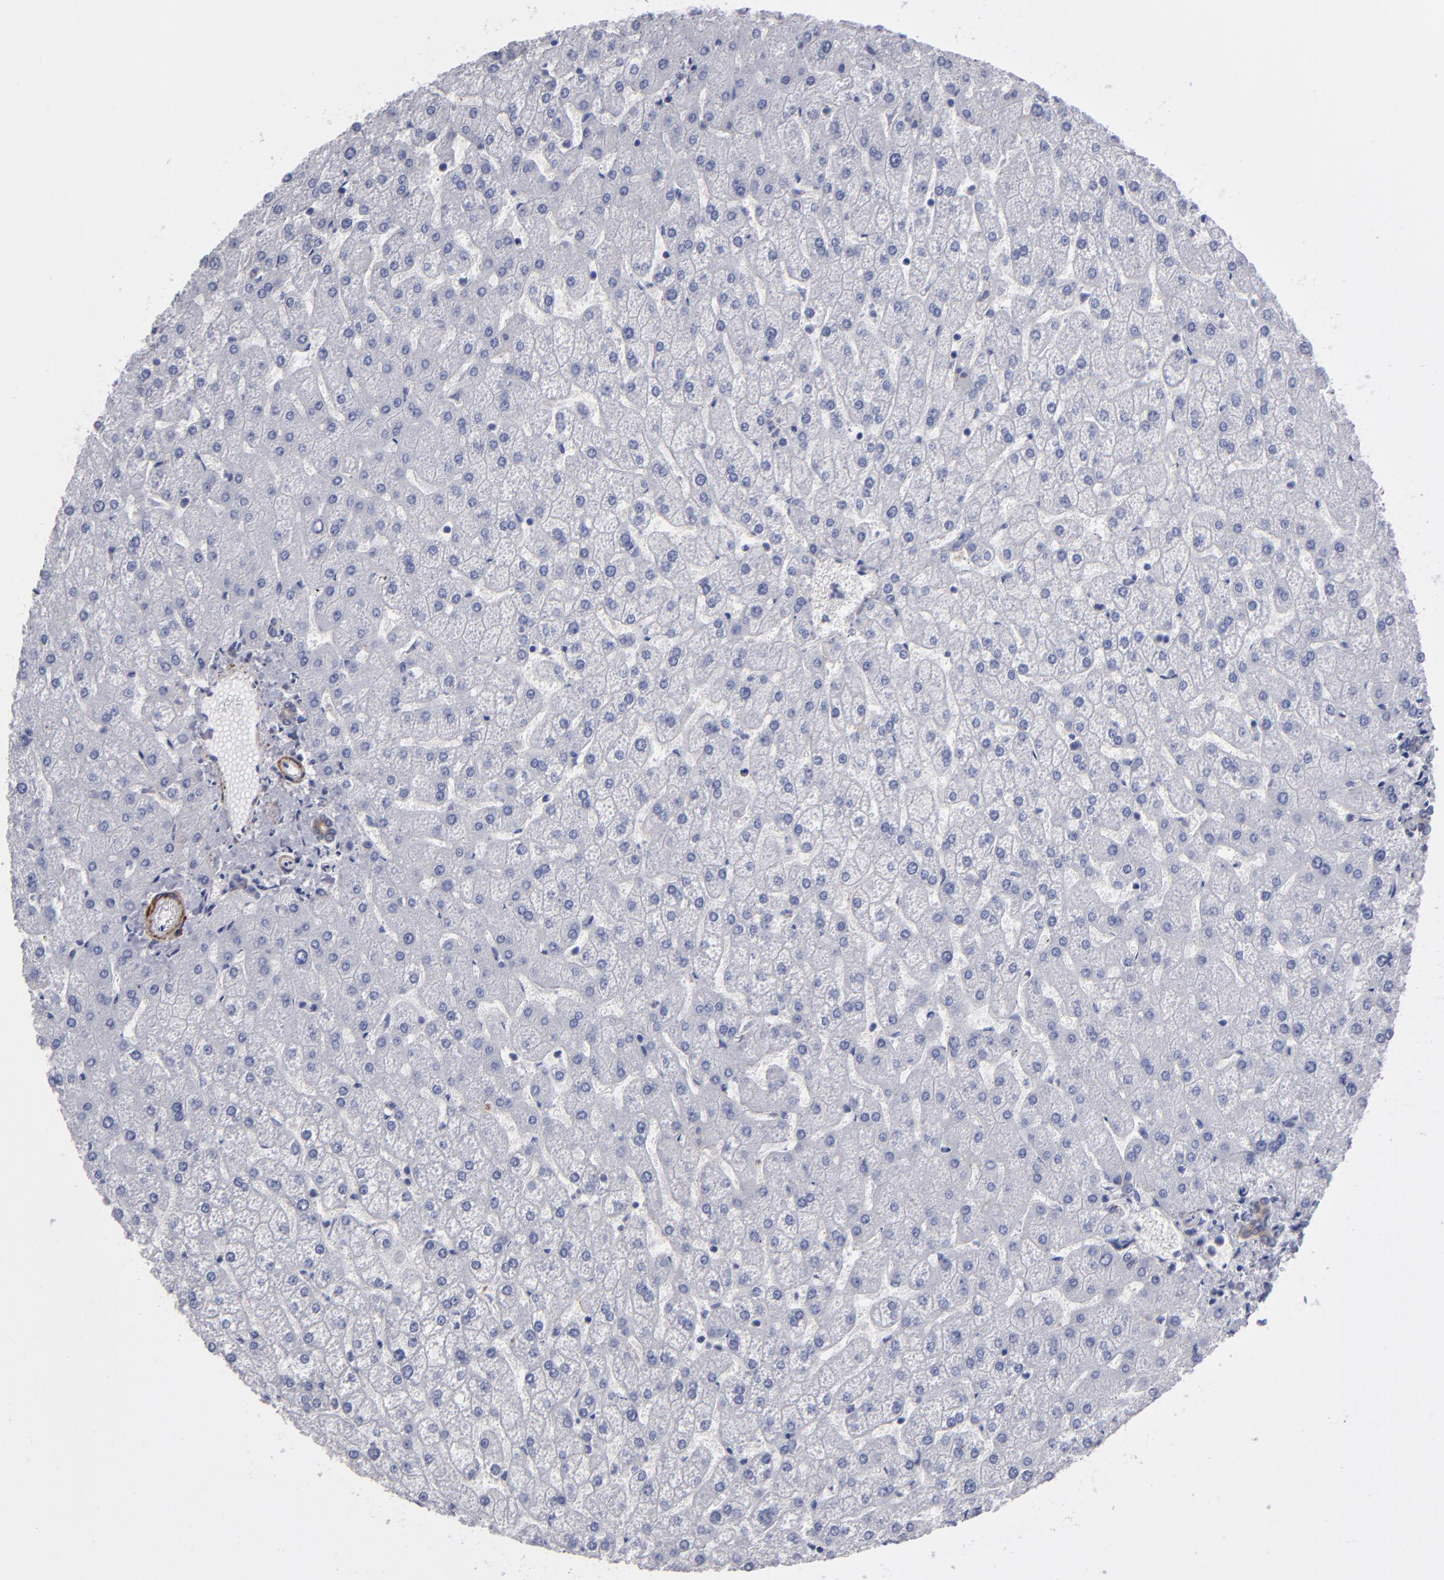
{"staining": {"intensity": "weak", "quantity": ">75%", "location": "cytoplasmic/membranous"}, "tissue": "liver", "cell_type": "Cholangiocytes", "image_type": "normal", "snomed": [{"axis": "morphology", "description": "Normal tissue, NOS"}, {"axis": "topography", "description": "Liver"}], "caption": "Protein expression analysis of benign human liver reveals weak cytoplasmic/membranous expression in about >75% of cholangiocytes.", "gene": "SLMAP", "patient": {"sex": "female", "age": 32}}